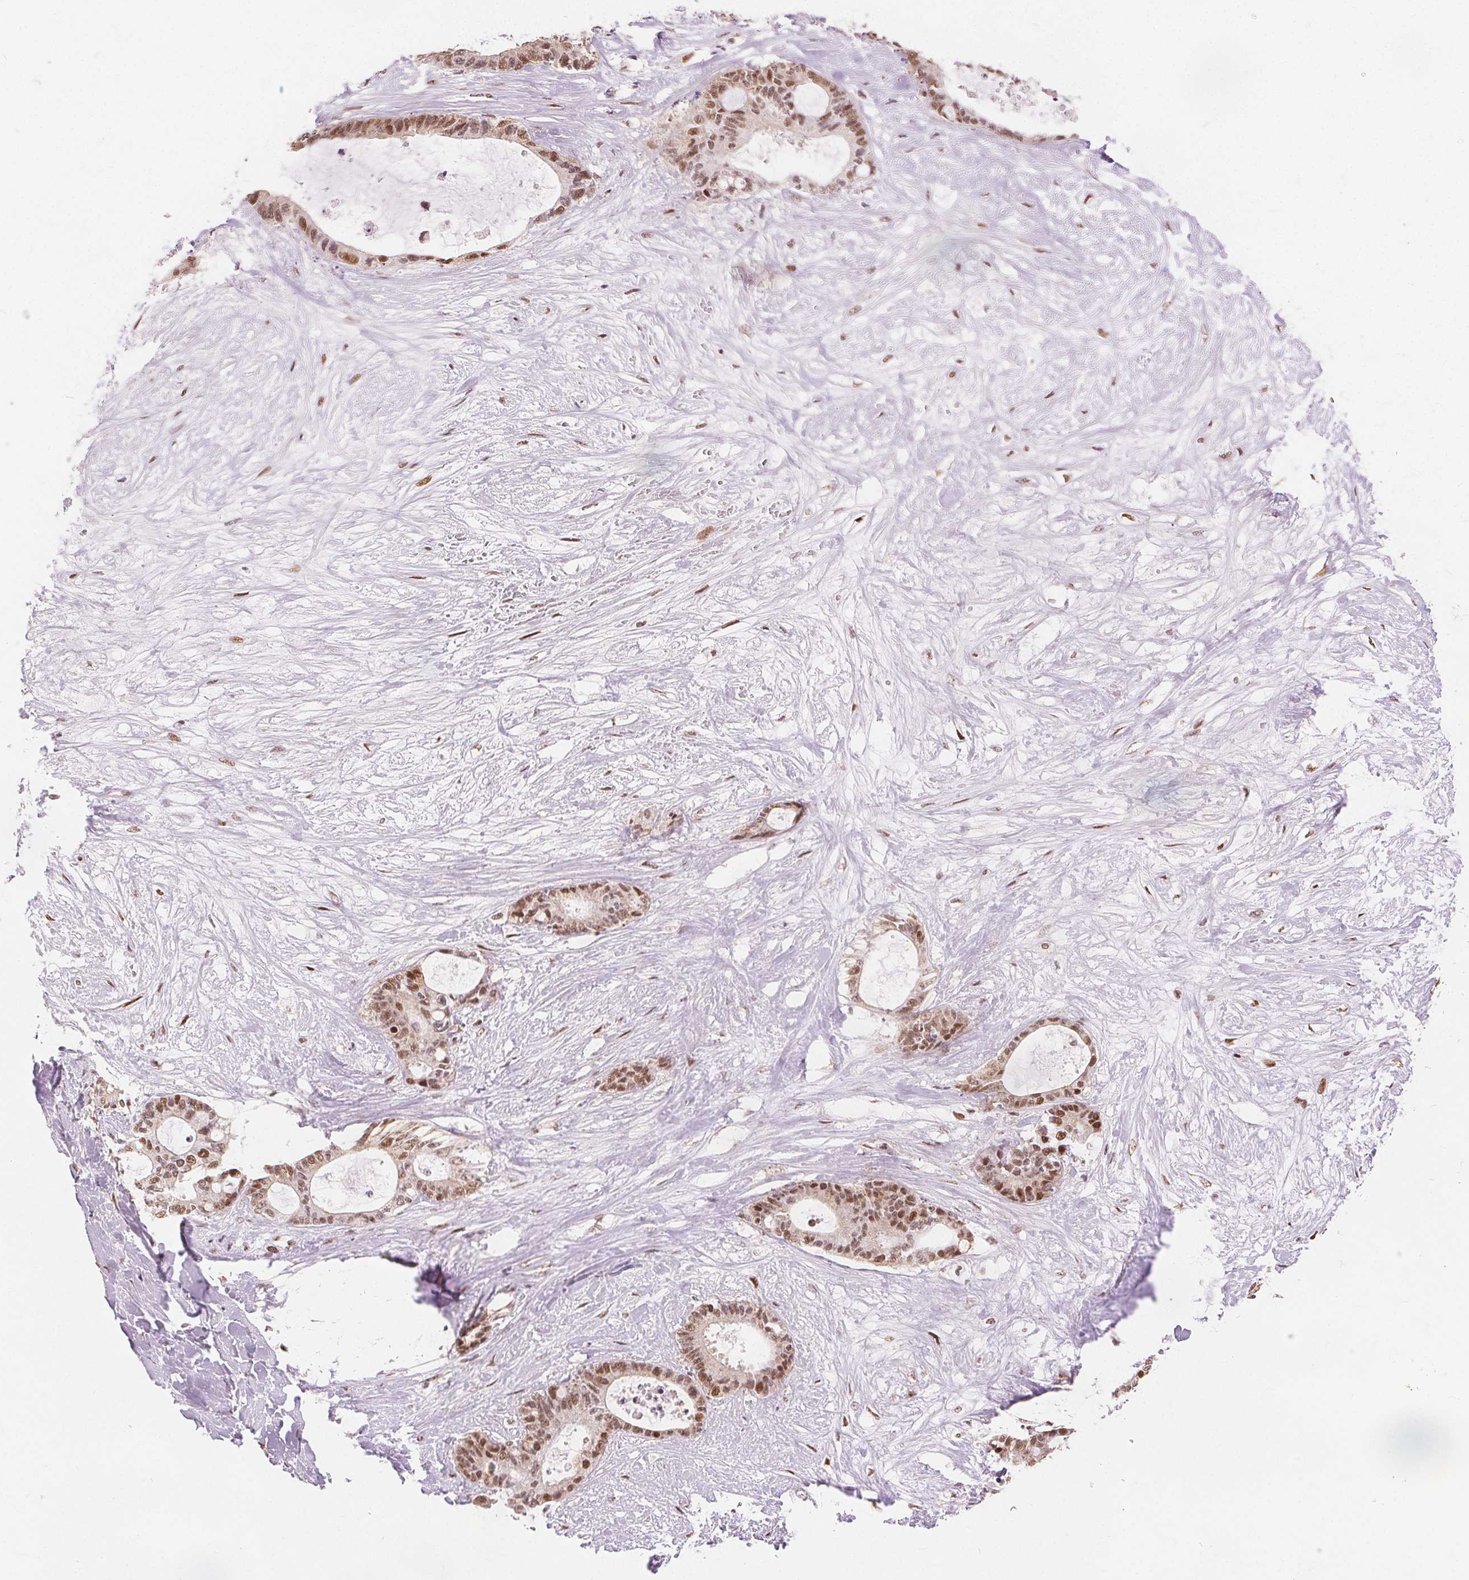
{"staining": {"intensity": "moderate", "quantity": ">75%", "location": "nuclear"}, "tissue": "liver cancer", "cell_type": "Tumor cells", "image_type": "cancer", "snomed": [{"axis": "morphology", "description": "Normal tissue, NOS"}, {"axis": "morphology", "description": "Cholangiocarcinoma"}, {"axis": "topography", "description": "Liver"}, {"axis": "topography", "description": "Peripheral nerve tissue"}], "caption": "Immunohistochemistry histopathology image of human liver cancer stained for a protein (brown), which shows medium levels of moderate nuclear positivity in approximately >75% of tumor cells.", "gene": "ZNF703", "patient": {"sex": "female", "age": 73}}